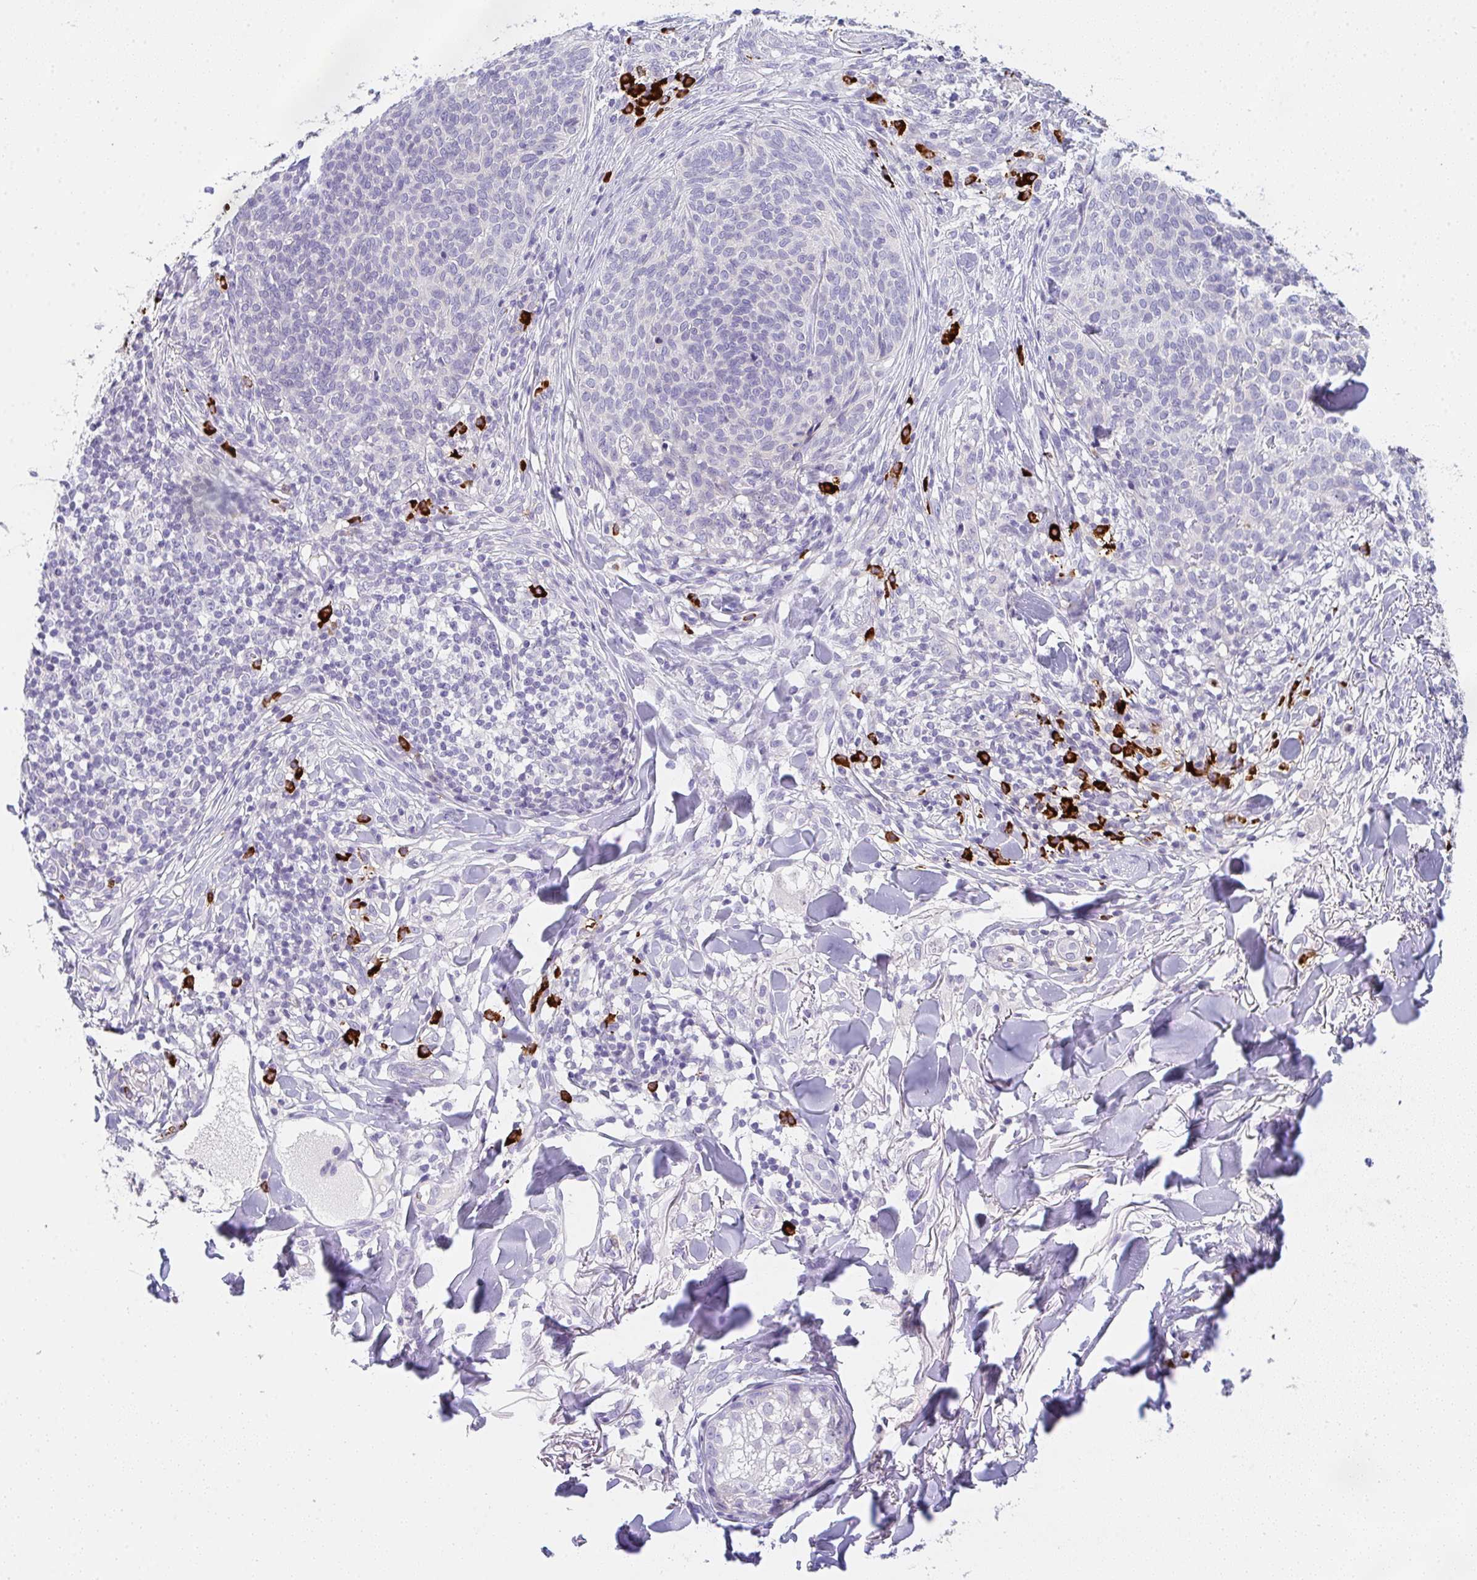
{"staining": {"intensity": "negative", "quantity": "none", "location": "none"}, "tissue": "skin cancer", "cell_type": "Tumor cells", "image_type": "cancer", "snomed": [{"axis": "morphology", "description": "Basal cell carcinoma"}, {"axis": "topography", "description": "Skin"}, {"axis": "topography", "description": "Skin of face"}], "caption": "Immunohistochemistry micrograph of neoplastic tissue: human skin cancer (basal cell carcinoma) stained with DAB (3,3'-diaminobenzidine) exhibits no significant protein positivity in tumor cells. The staining was performed using DAB to visualize the protein expression in brown, while the nuclei were stained in blue with hematoxylin (Magnification: 20x).", "gene": "CACNA1S", "patient": {"sex": "male", "age": 56}}